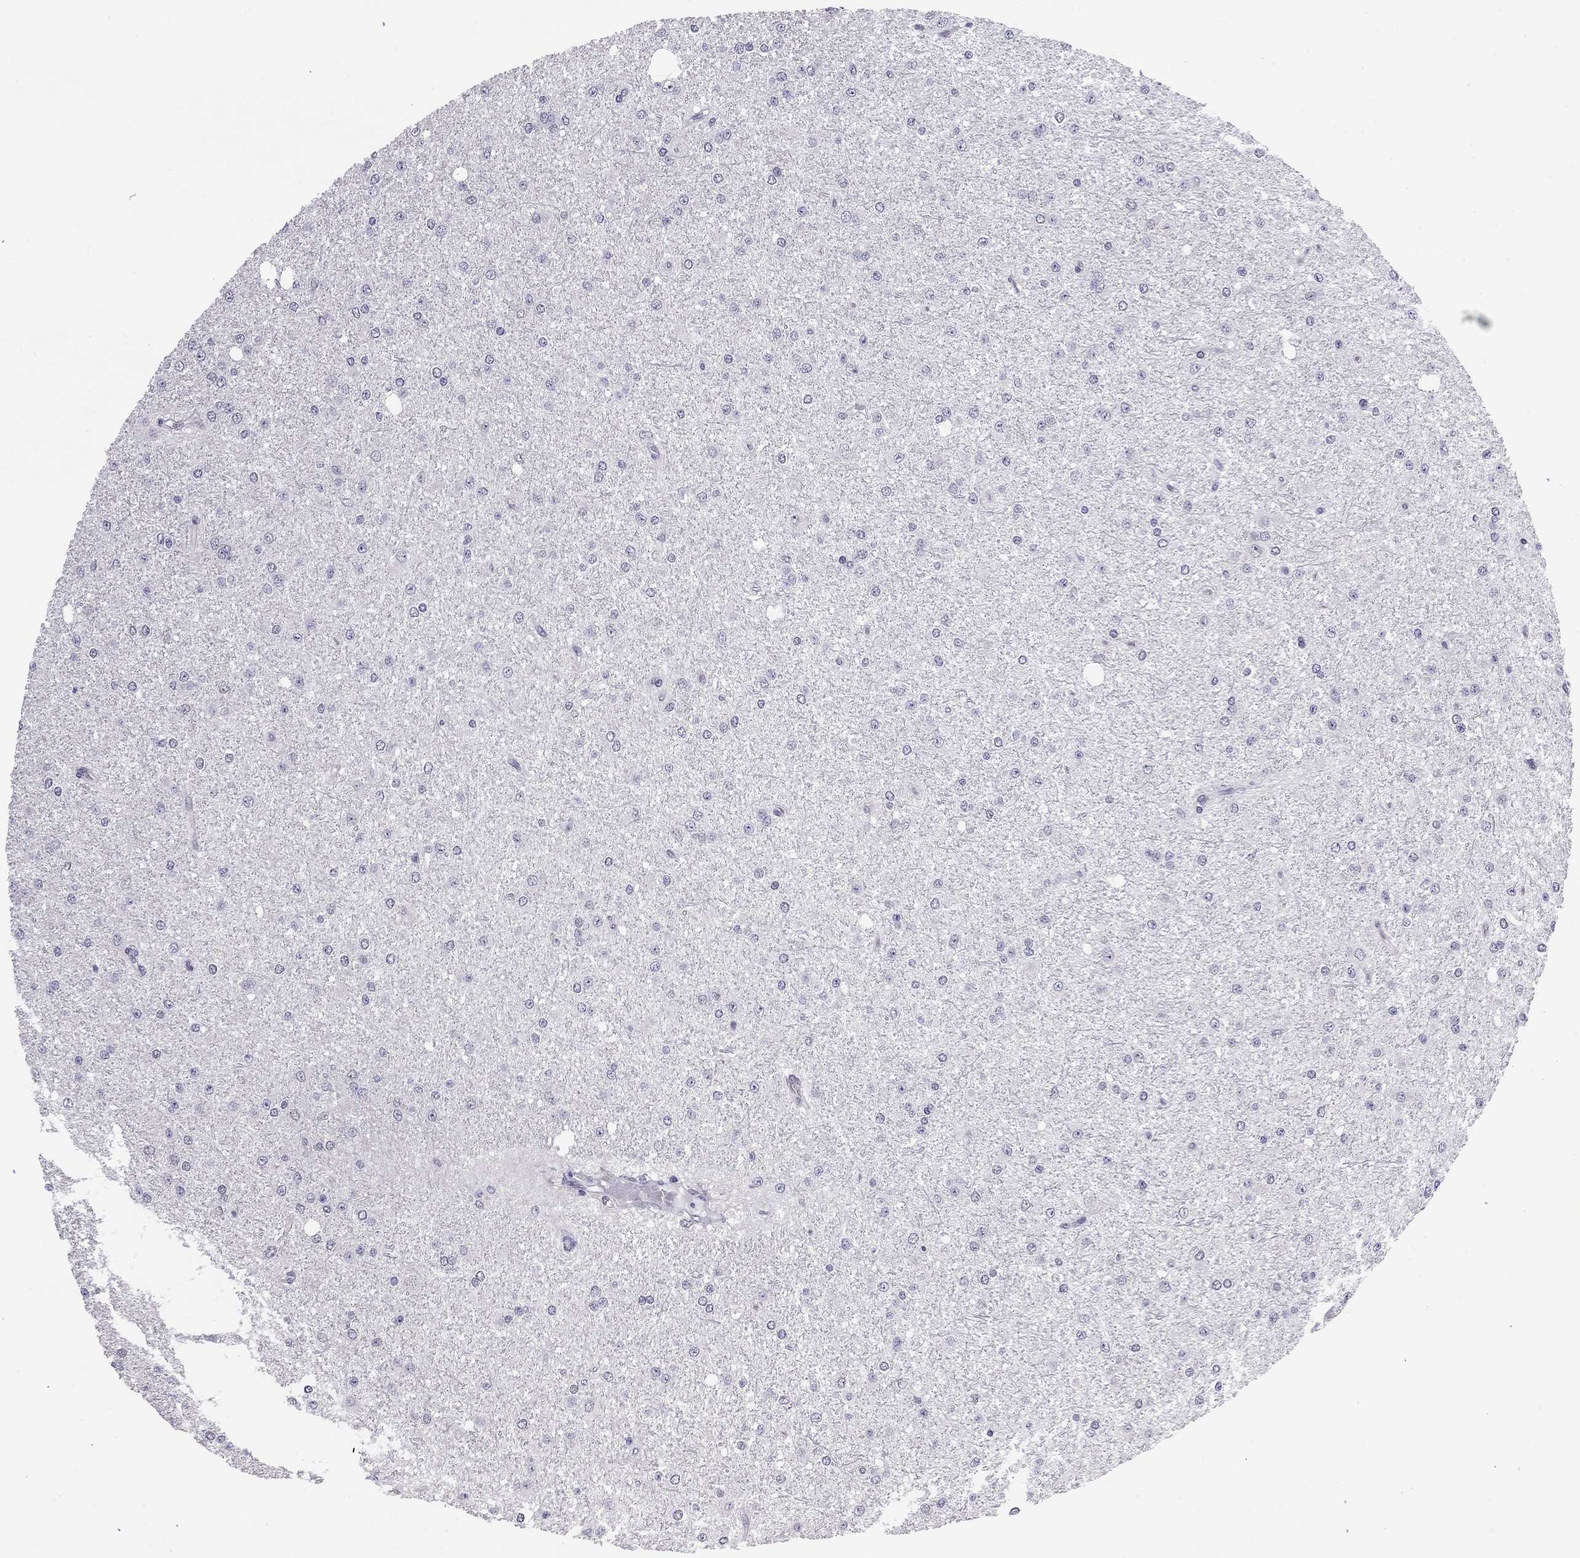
{"staining": {"intensity": "negative", "quantity": "none", "location": "none"}, "tissue": "glioma", "cell_type": "Tumor cells", "image_type": "cancer", "snomed": [{"axis": "morphology", "description": "Glioma, malignant, Low grade"}, {"axis": "topography", "description": "Brain"}], "caption": "This is a micrograph of IHC staining of glioma, which shows no expression in tumor cells.", "gene": "DOT1L", "patient": {"sex": "male", "age": 27}}